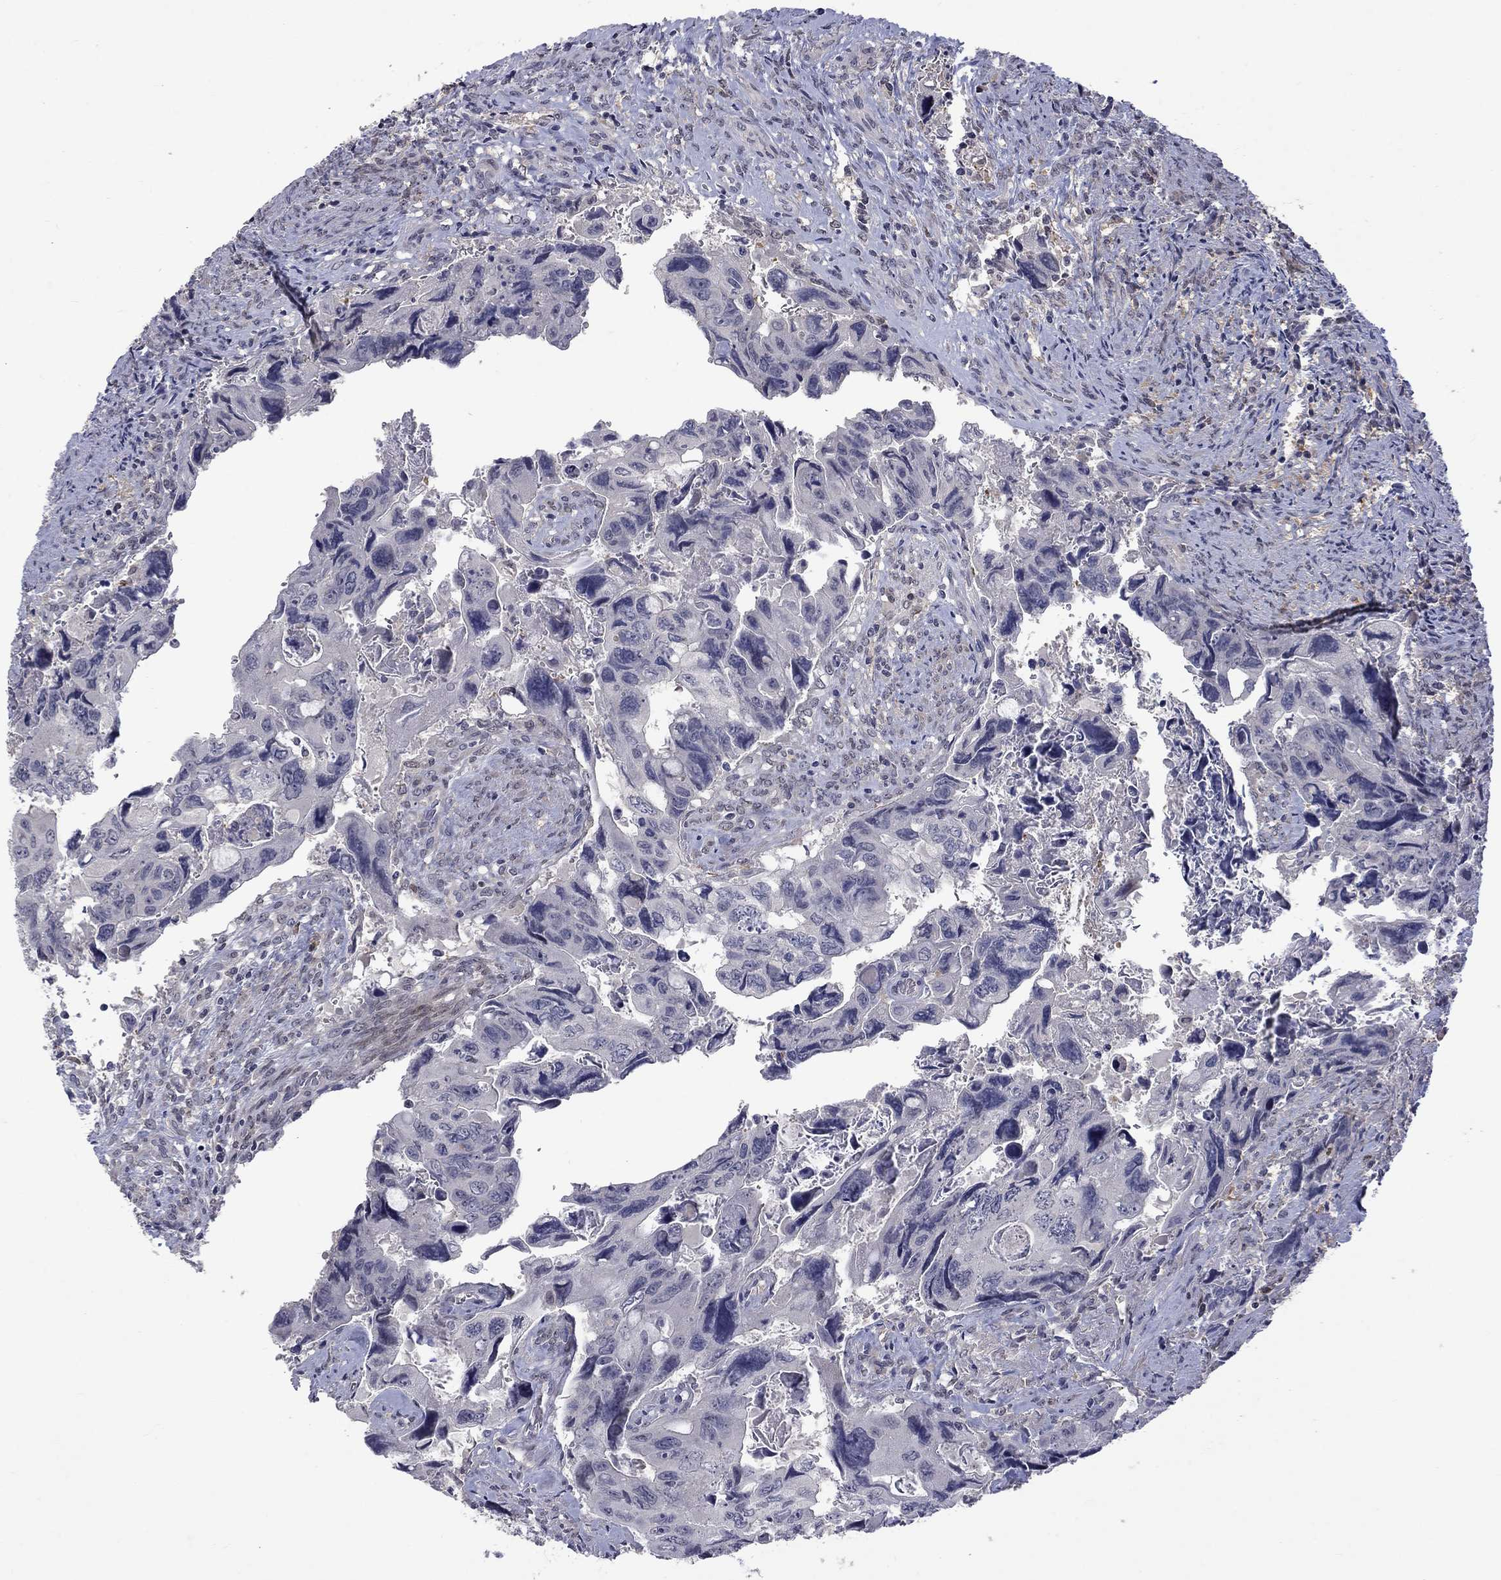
{"staining": {"intensity": "negative", "quantity": "none", "location": "none"}, "tissue": "colorectal cancer", "cell_type": "Tumor cells", "image_type": "cancer", "snomed": [{"axis": "morphology", "description": "Adenocarcinoma, NOS"}, {"axis": "topography", "description": "Rectum"}], "caption": "DAB (3,3'-diaminobenzidine) immunohistochemical staining of human colorectal cancer displays no significant expression in tumor cells.", "gene": "CBR1", "patient": {"sex": "male", "age": 62}}